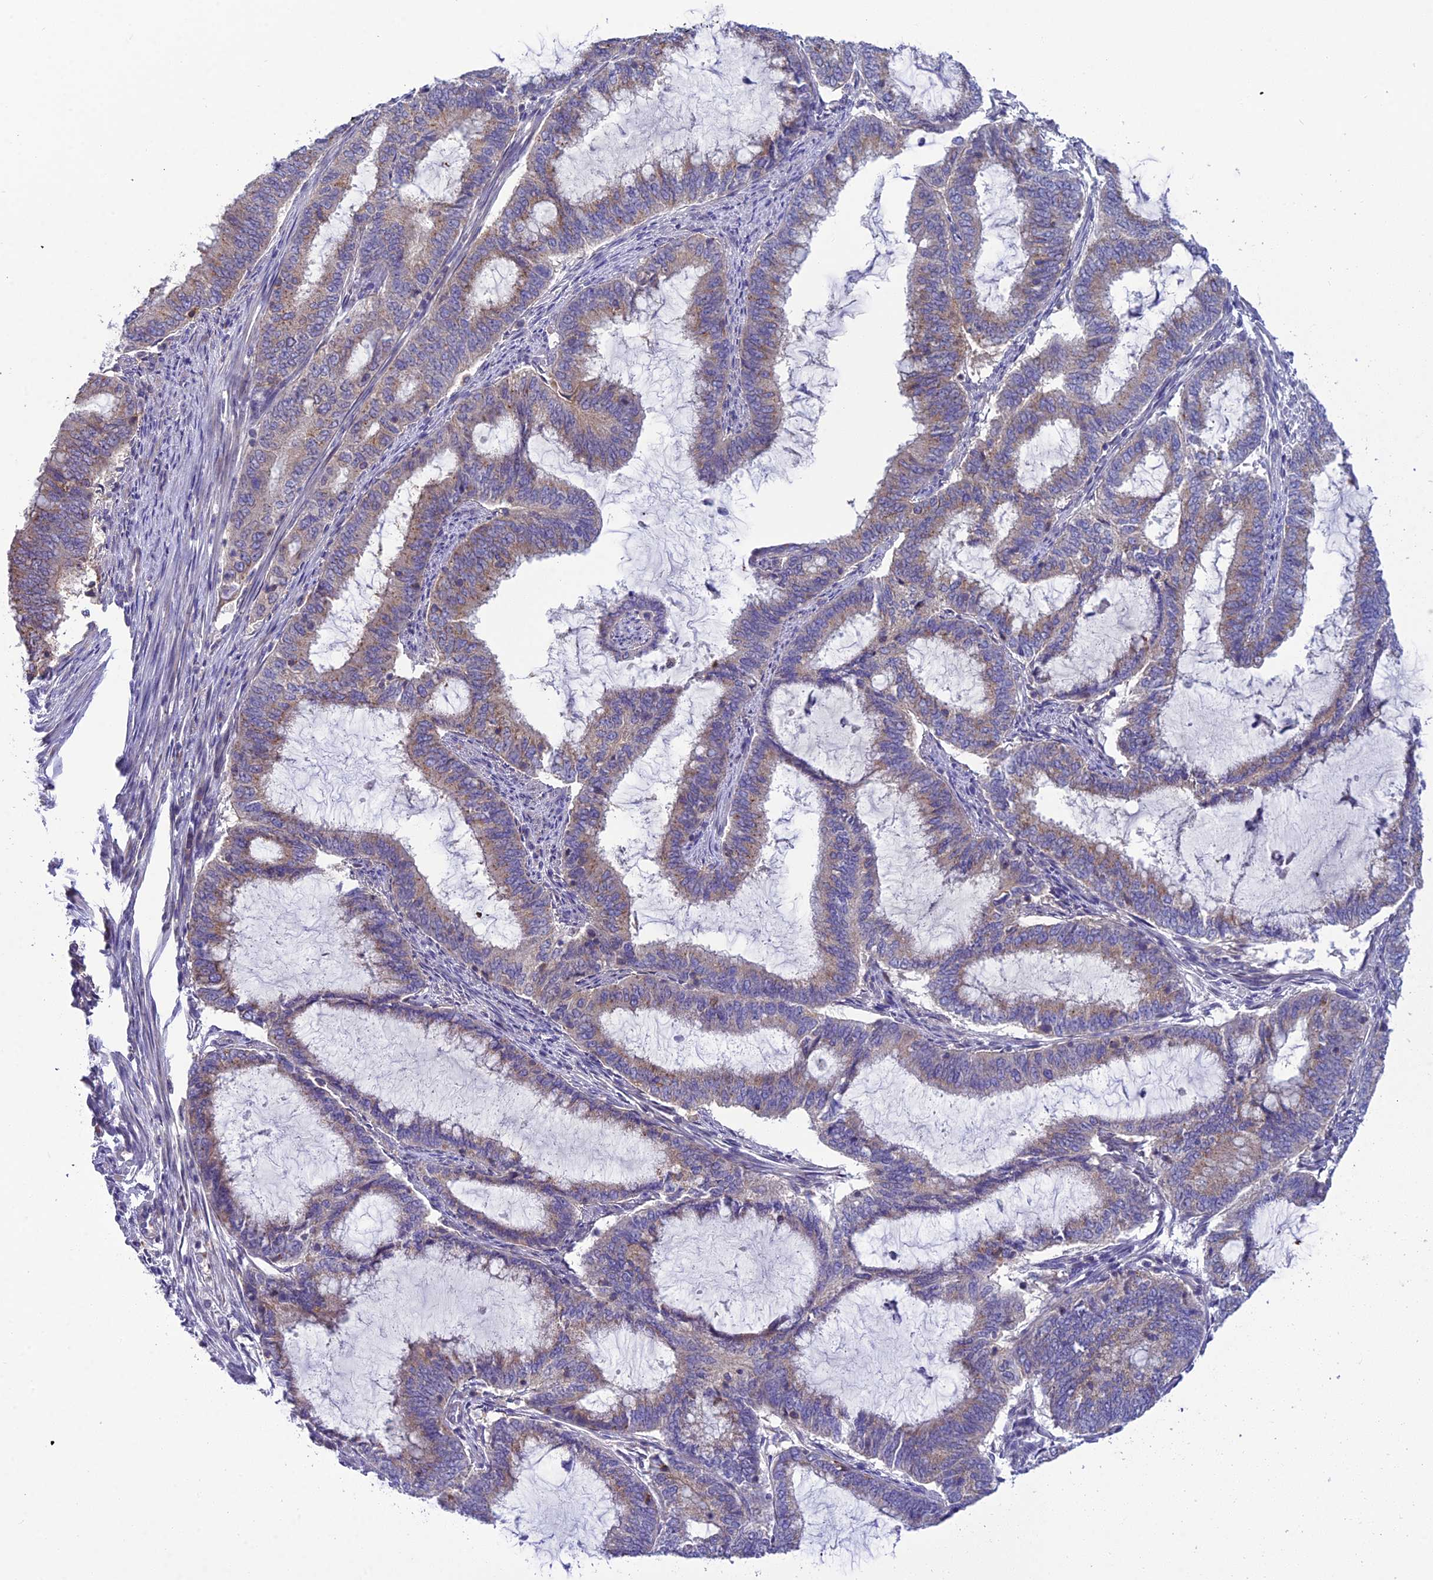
{"staining": {"intensity": "weak", "quantity": ">75%", "location": "cytoplasmic/membranous"}, "tissue": "endometrial cancer", "cell_type": "Tumor cells", "image_type": "cancer", "snomed": [{"axis": "morphology", "description": "Adenocarcinoma, NOS"}, {"axis": "topography", "description": "Endometrium"}], "caption": "Human endometrial cancer stained for a protein (brown) demonstrates weak cytoplasmic/membranous positive positivity in approximately >75% of tumor cells.", "gene": "GOLPH3", "patient": {"sex": "female", "age": 51}}